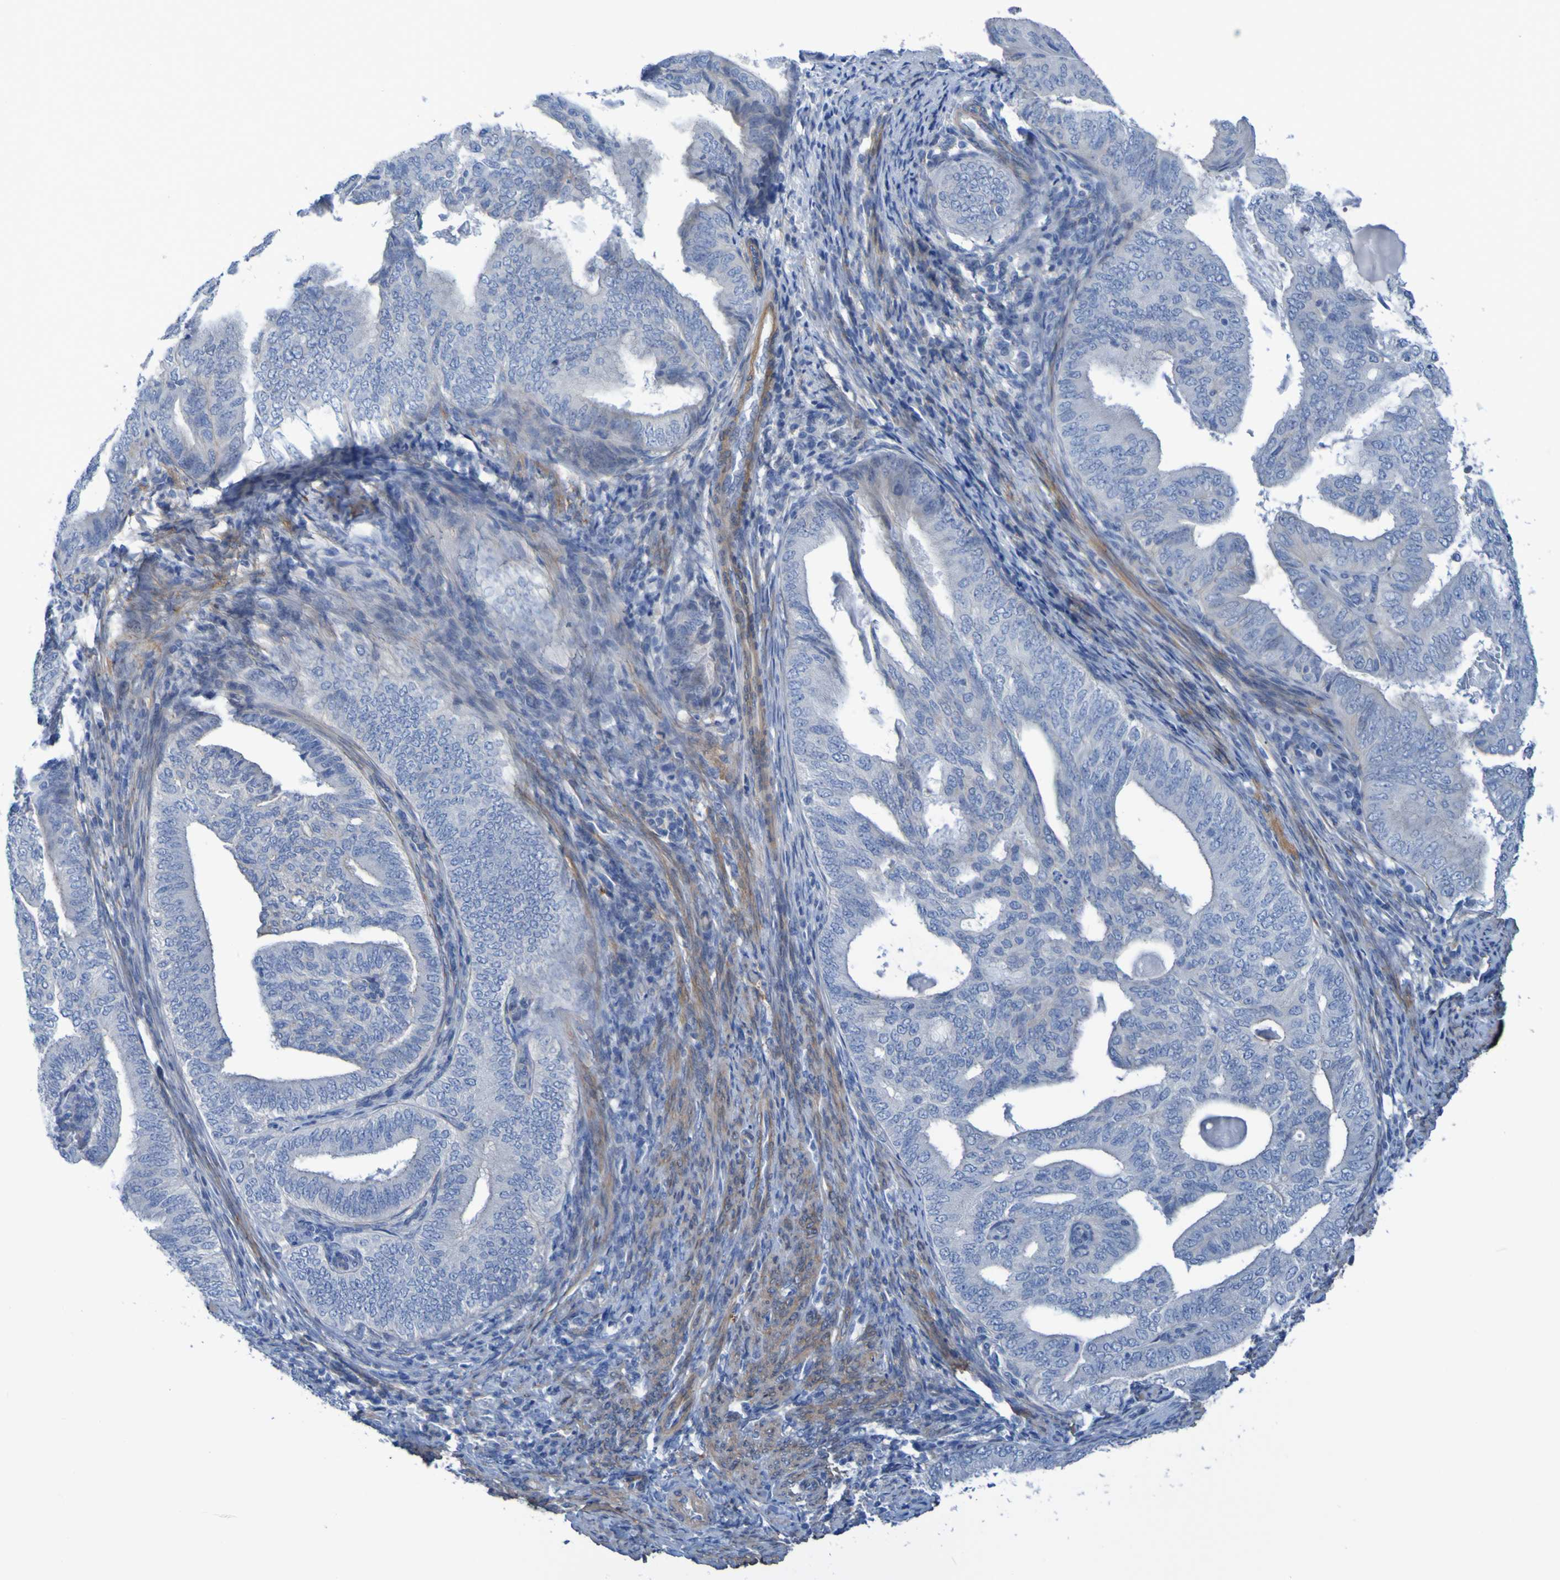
{"staining": {"intensity": "negative", "quantity": "none", "location": "none"}, "tissue": "endometrial cancer", "cell_type": "Tumor cells", "image_type": "cancer", "snomed": [{"axis": "morphology", "description": "Adenocarcinoma, NOS"}, {"axis": "topography", "description": "Endometrium"}], "caption": "Immunohistochemical staining of endometrial cancer displays no significant staining in tumor cells.", "gene": "LPP", "patient": {"sex": "female", "age": 58}}